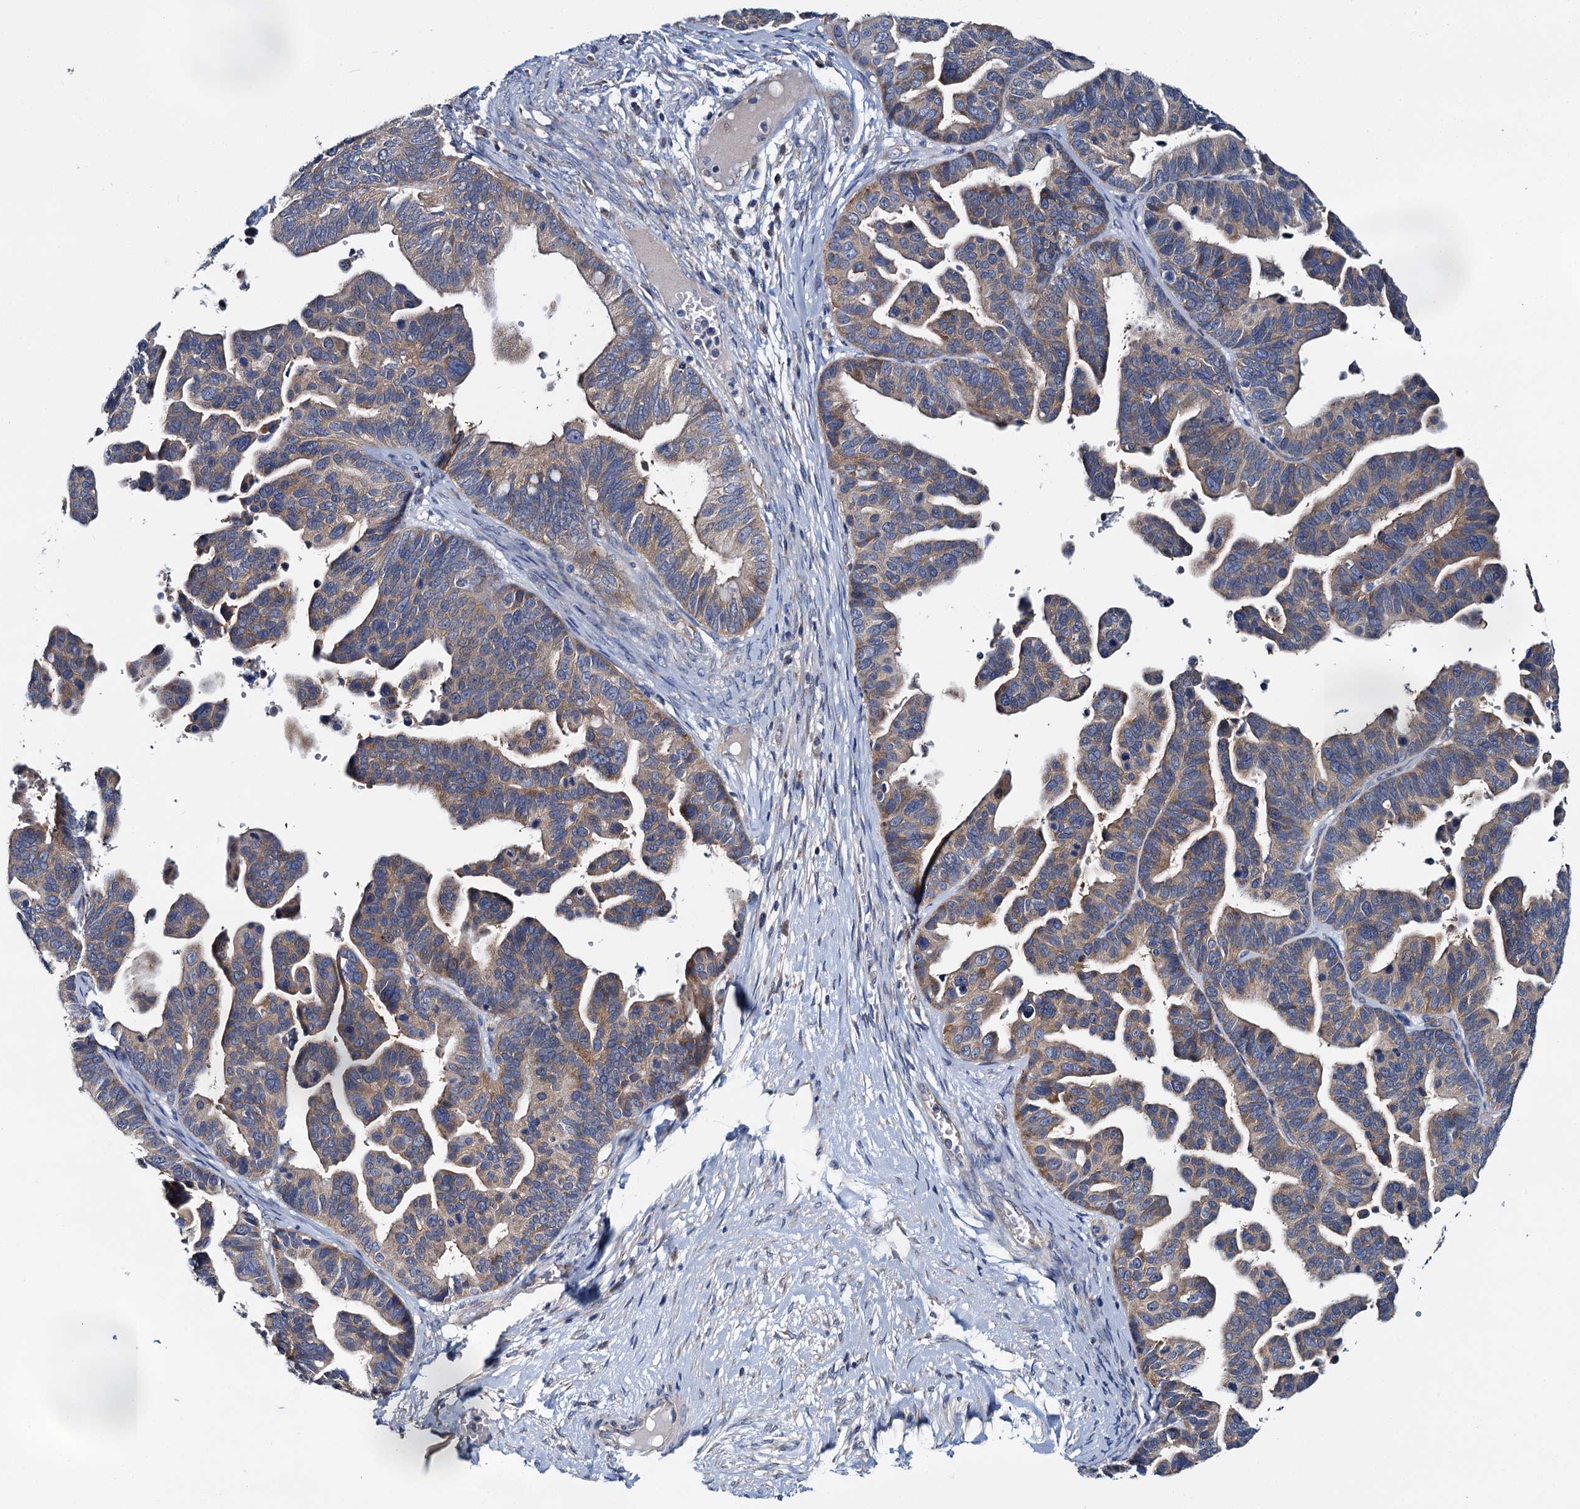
{"staining": {"intensity": "moderate", "quantity": ">75%", "location": "cytoplasmic/membranous"}, "tissue": "ovarian cancer", "cell_type": "Tumor cells", "image_type": "cancer", "snomed": [{"axis": "morphology", "description": "Cystadenocarcinoma, serous, NOS"}, {"axis": "topography", "description": "Ovary"}], "caption": "DAB immunohistochemical staining of serous cystadenocarcinoma (ovarian) demonstrates moderate cytoplasmic/membranous protein expression in approximately >75% of tumor cells. Immunohistochemistry (ihc) stains the protein of interest in brown and the nuclei are stained blue.", "gene": "CEP295", "patient": {"sex": "female", "age": 56}}